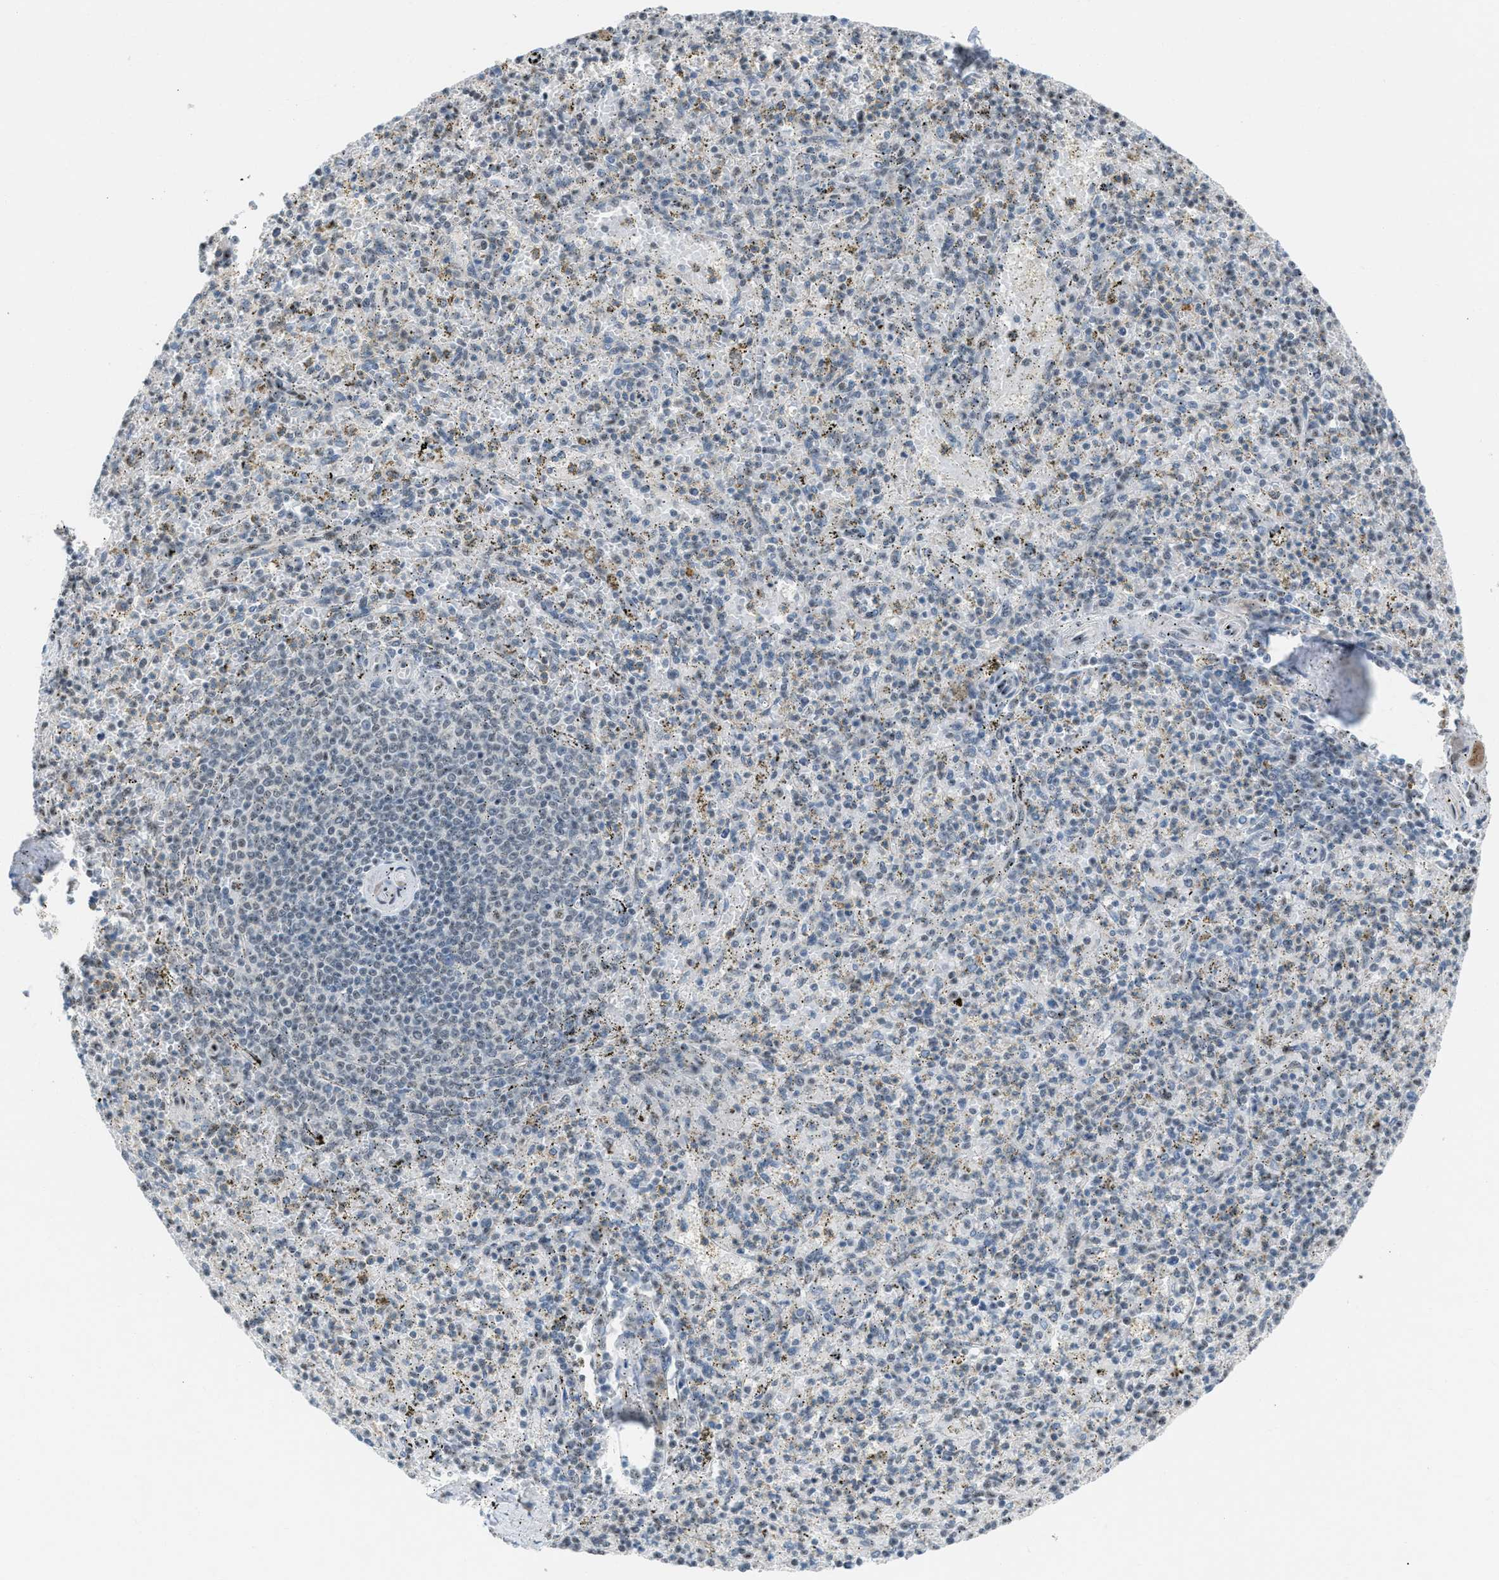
{"staining": {"intensity": "weak", "quantity": "<25%", "location": "nuclear"}, "tissue": "spleen", "cell_type": "Cells in red pulp", "image_type": "normal", "snomed": [{"axis": "morphology", "description": "Normal tissue, NOS"}, {"axis": "topography", "description": "Spleen"}], "caption": "The IHC histopathology image has no significant positivity in cells in red pulp of spleen.", "gene": "CENPP", "patient": {"sex": "male", "age": 72}}